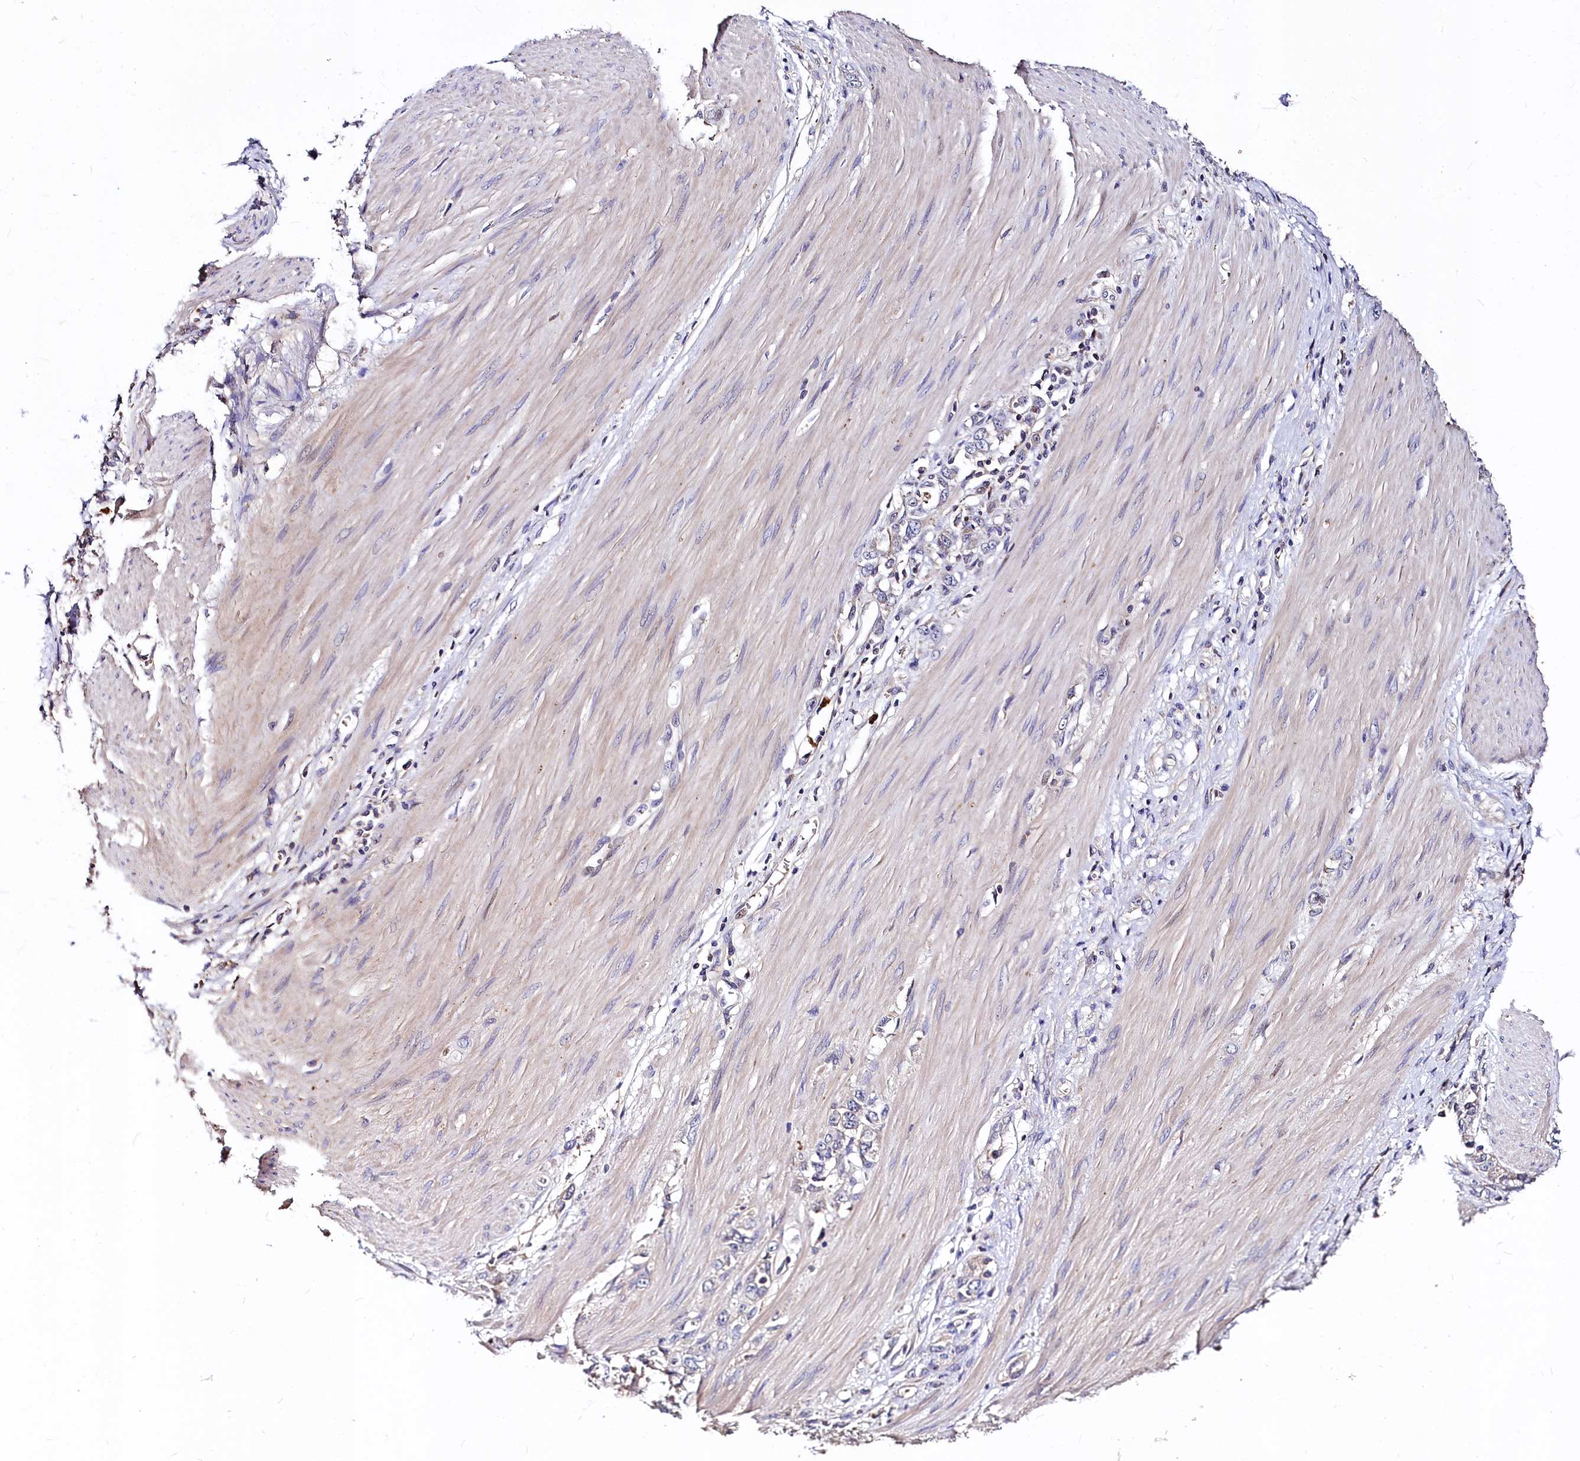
{"staining": {"intensity": "weak", "quantity": "<25%", "location": "cytoplasmic/membranous"}, "tissue": "stomach cancer", "cell_type": "Tumor cells", "image_type": "cancer", "snomed": [{"axis": "morphology", "description": "Adenocarcinoma, NOS"}, {"axis": "topography", "description": "Stomach"}], "caption": "This is an immunohistochemistry (IHC) histopathology image of human stomach cancer (adenocarcinoma). There is no positivity in tumor cells.", "gene": "ATG101", "patient": {"sex": "female", "age": 76}}